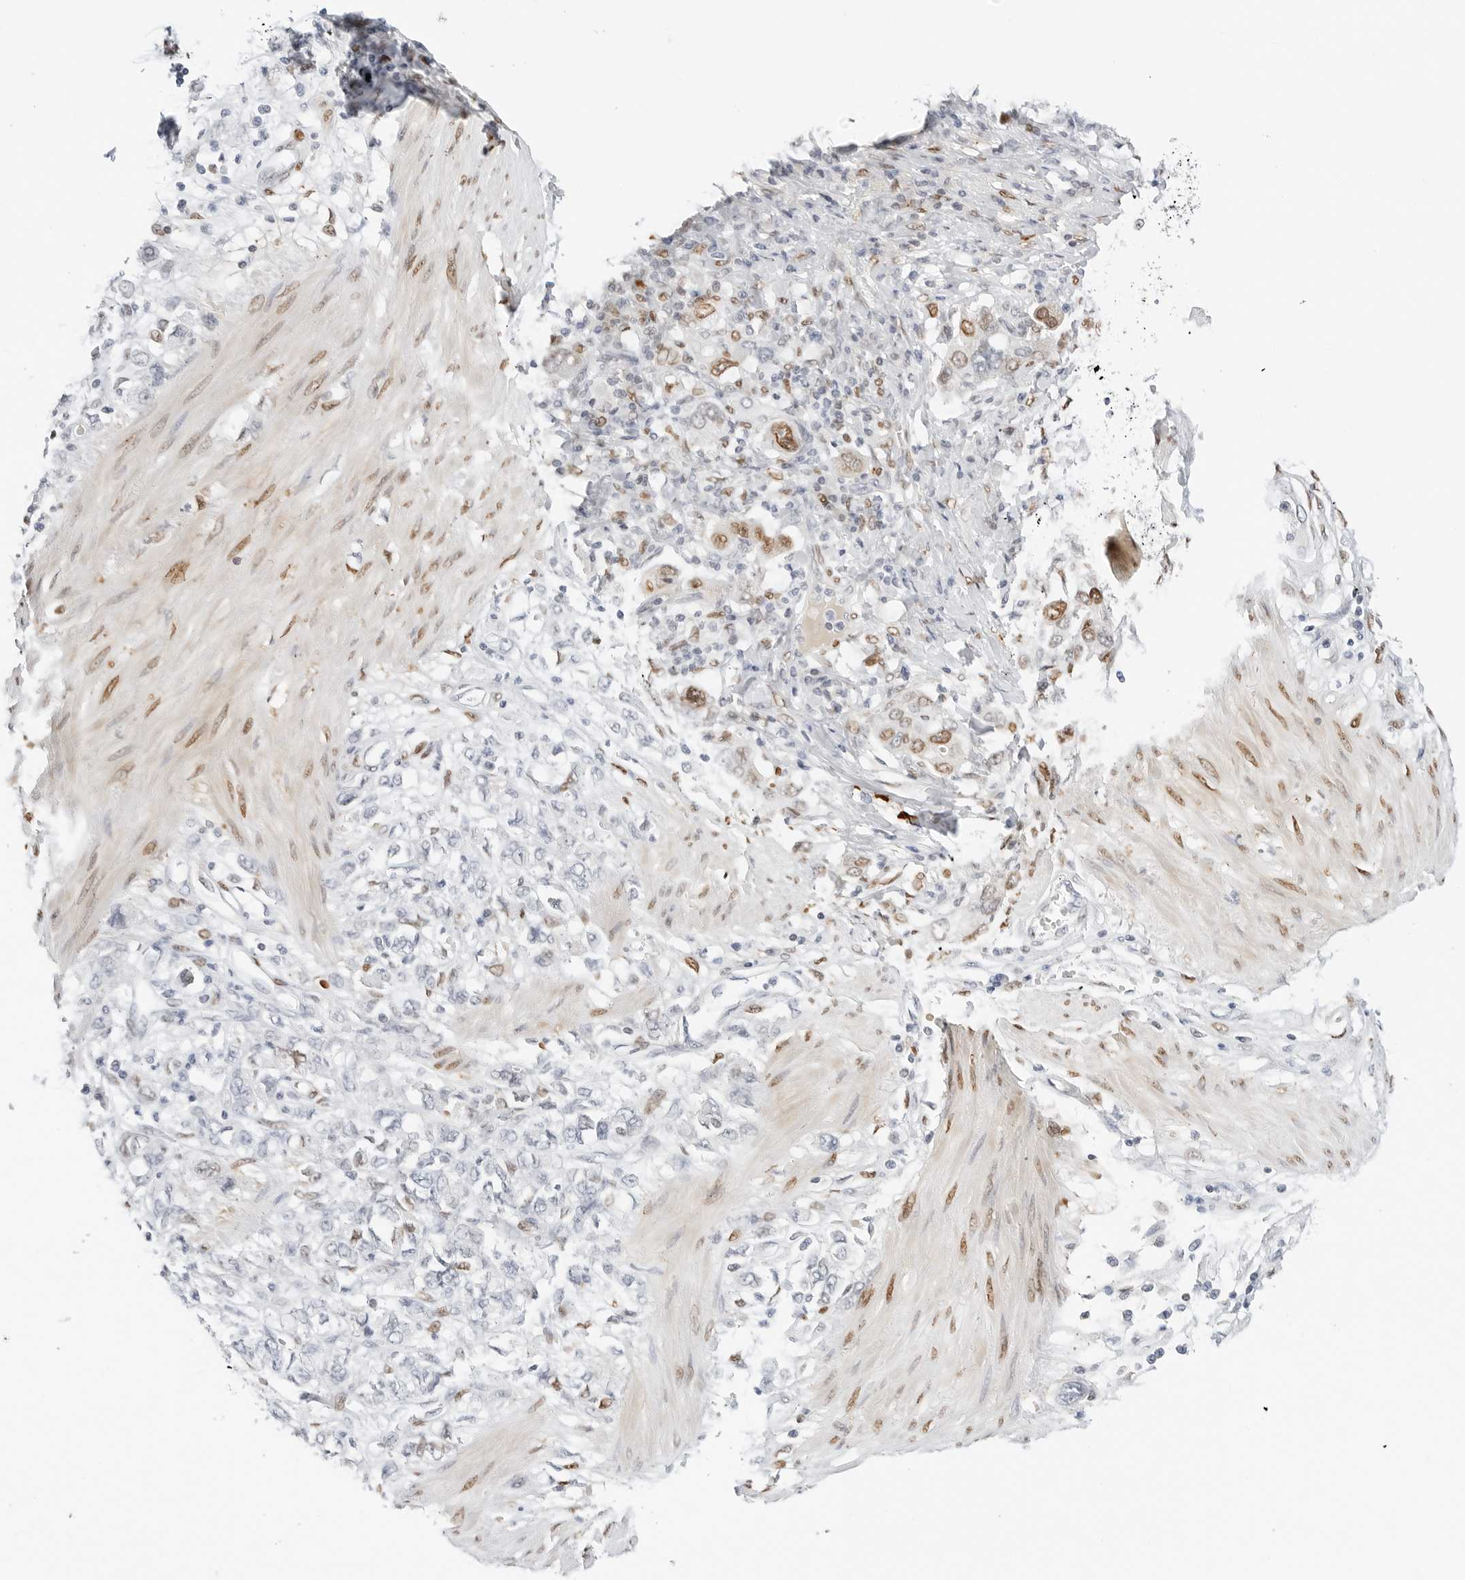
{"staining": {"intensity": "moderate", "quantity": "<25%", "location": "nuclear"}, "tissue": "stomach cancer", "cell_type": "Tumor cells", "image_type": "cancer", "snomed": [{"axis": "morphology", "description": "Adenocarcinoma, NOS"}, {"axis": "topography", "description": "Stomach"}], "caption": "A high-resolution micrograph shows IHC staining of adenocarcinoma (stomach), which demonstrates moderate nuclear positivity in approximately <25% of tumor cells.", "gene": "SPIDR", "patient": {"sex": "female", "age": 76}}